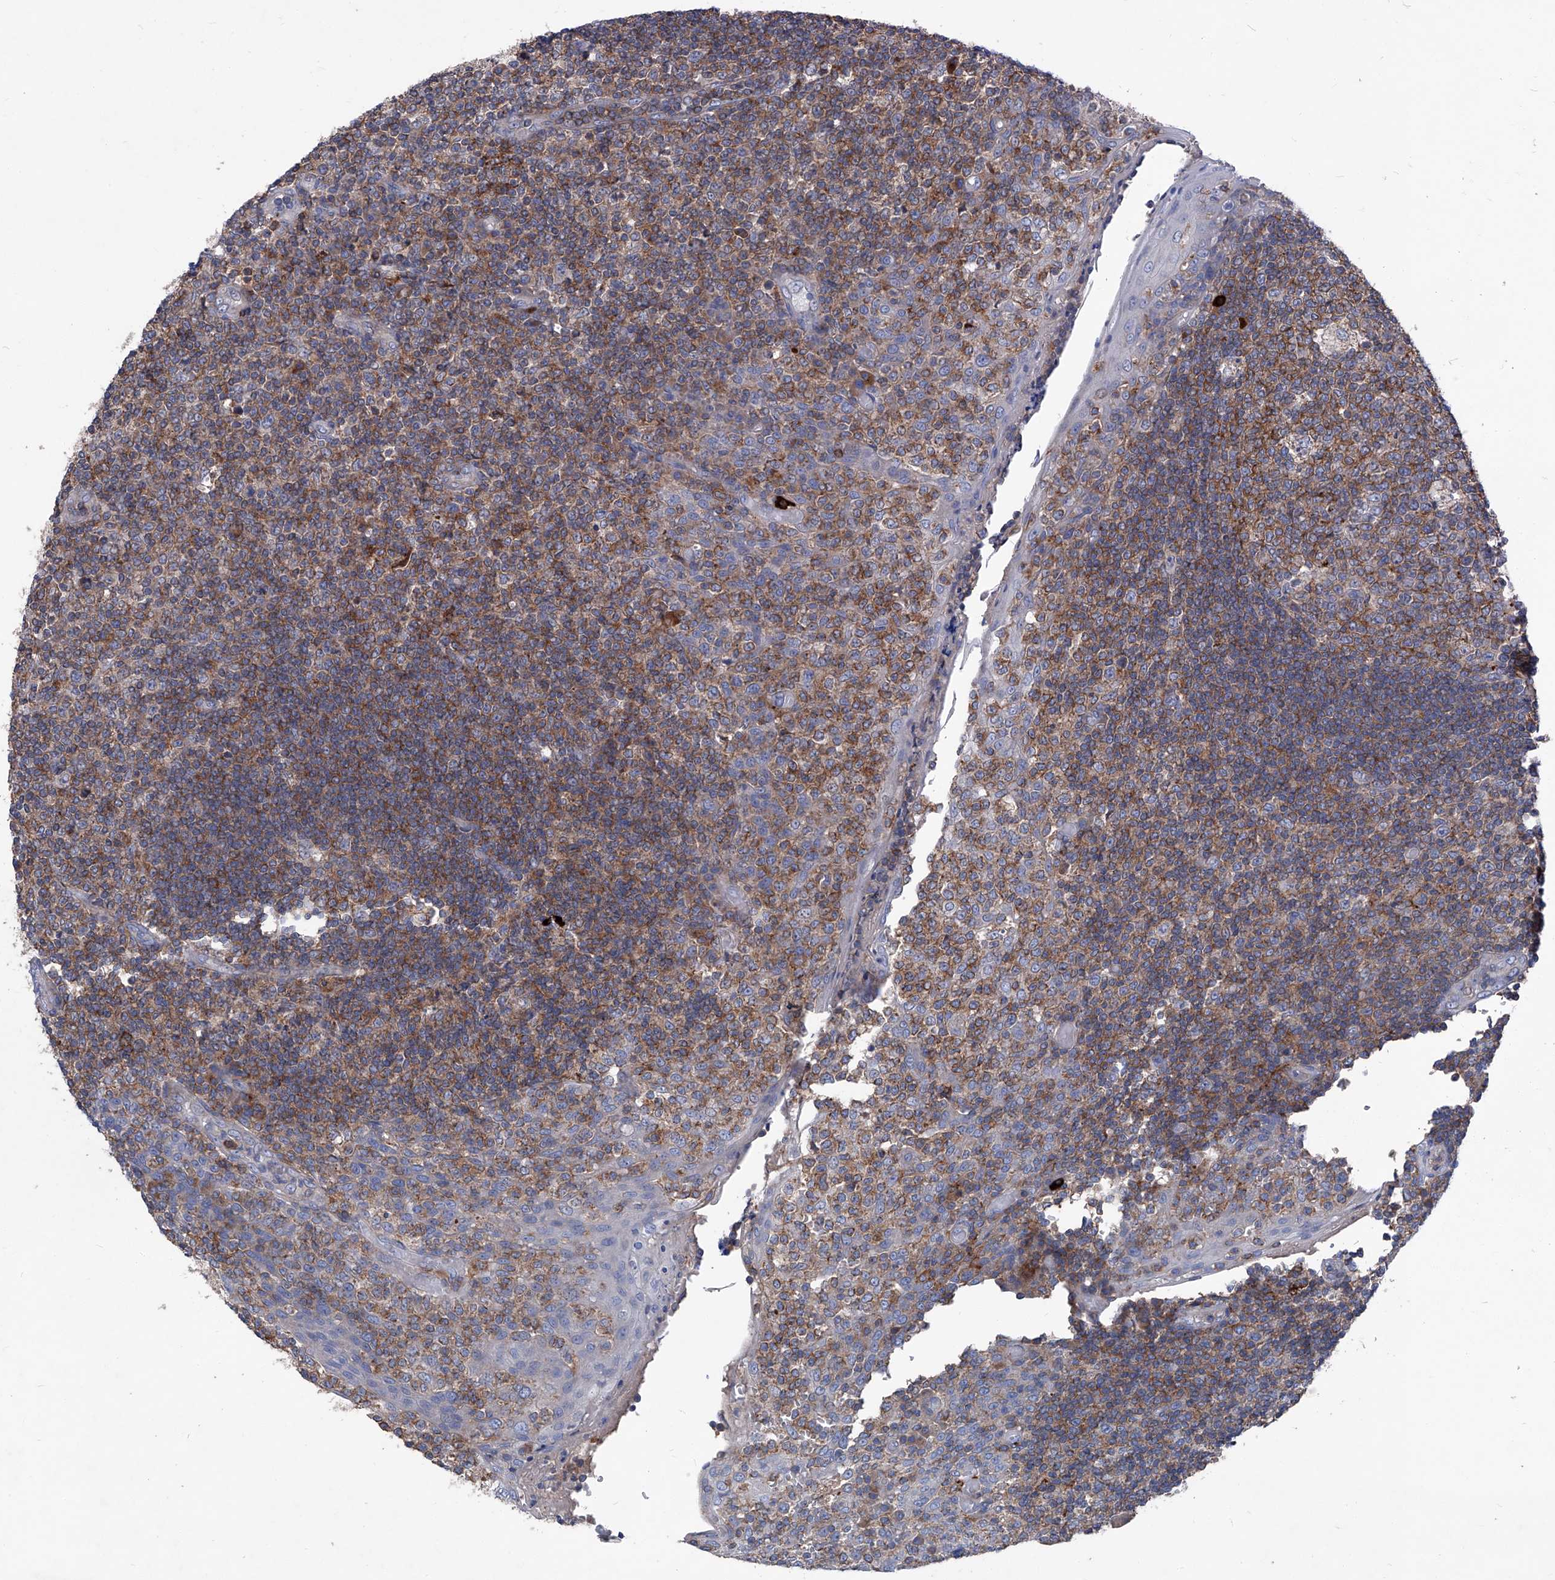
{"staining": {"intensity": "moderate", "quantity": "25%-75%", "location": "cytoplasmic/membranous"}, "tissue": "tonsil", "cell_type": "Germinal center cells", "image_type": "normal", "snomed": [{"axis": "morphology", "description": "Normal tissue, NOS"}, {"axis": "topography", "description": "Tonsil"}], "caption": "Tonsil stained with immunohistochemistry reveals moderate cytoplasmic/membranous positivity in about 25%-75% of germinal center cells.", "gene": "EPHA8", "patient": {"sex": "female", "age": 19}}